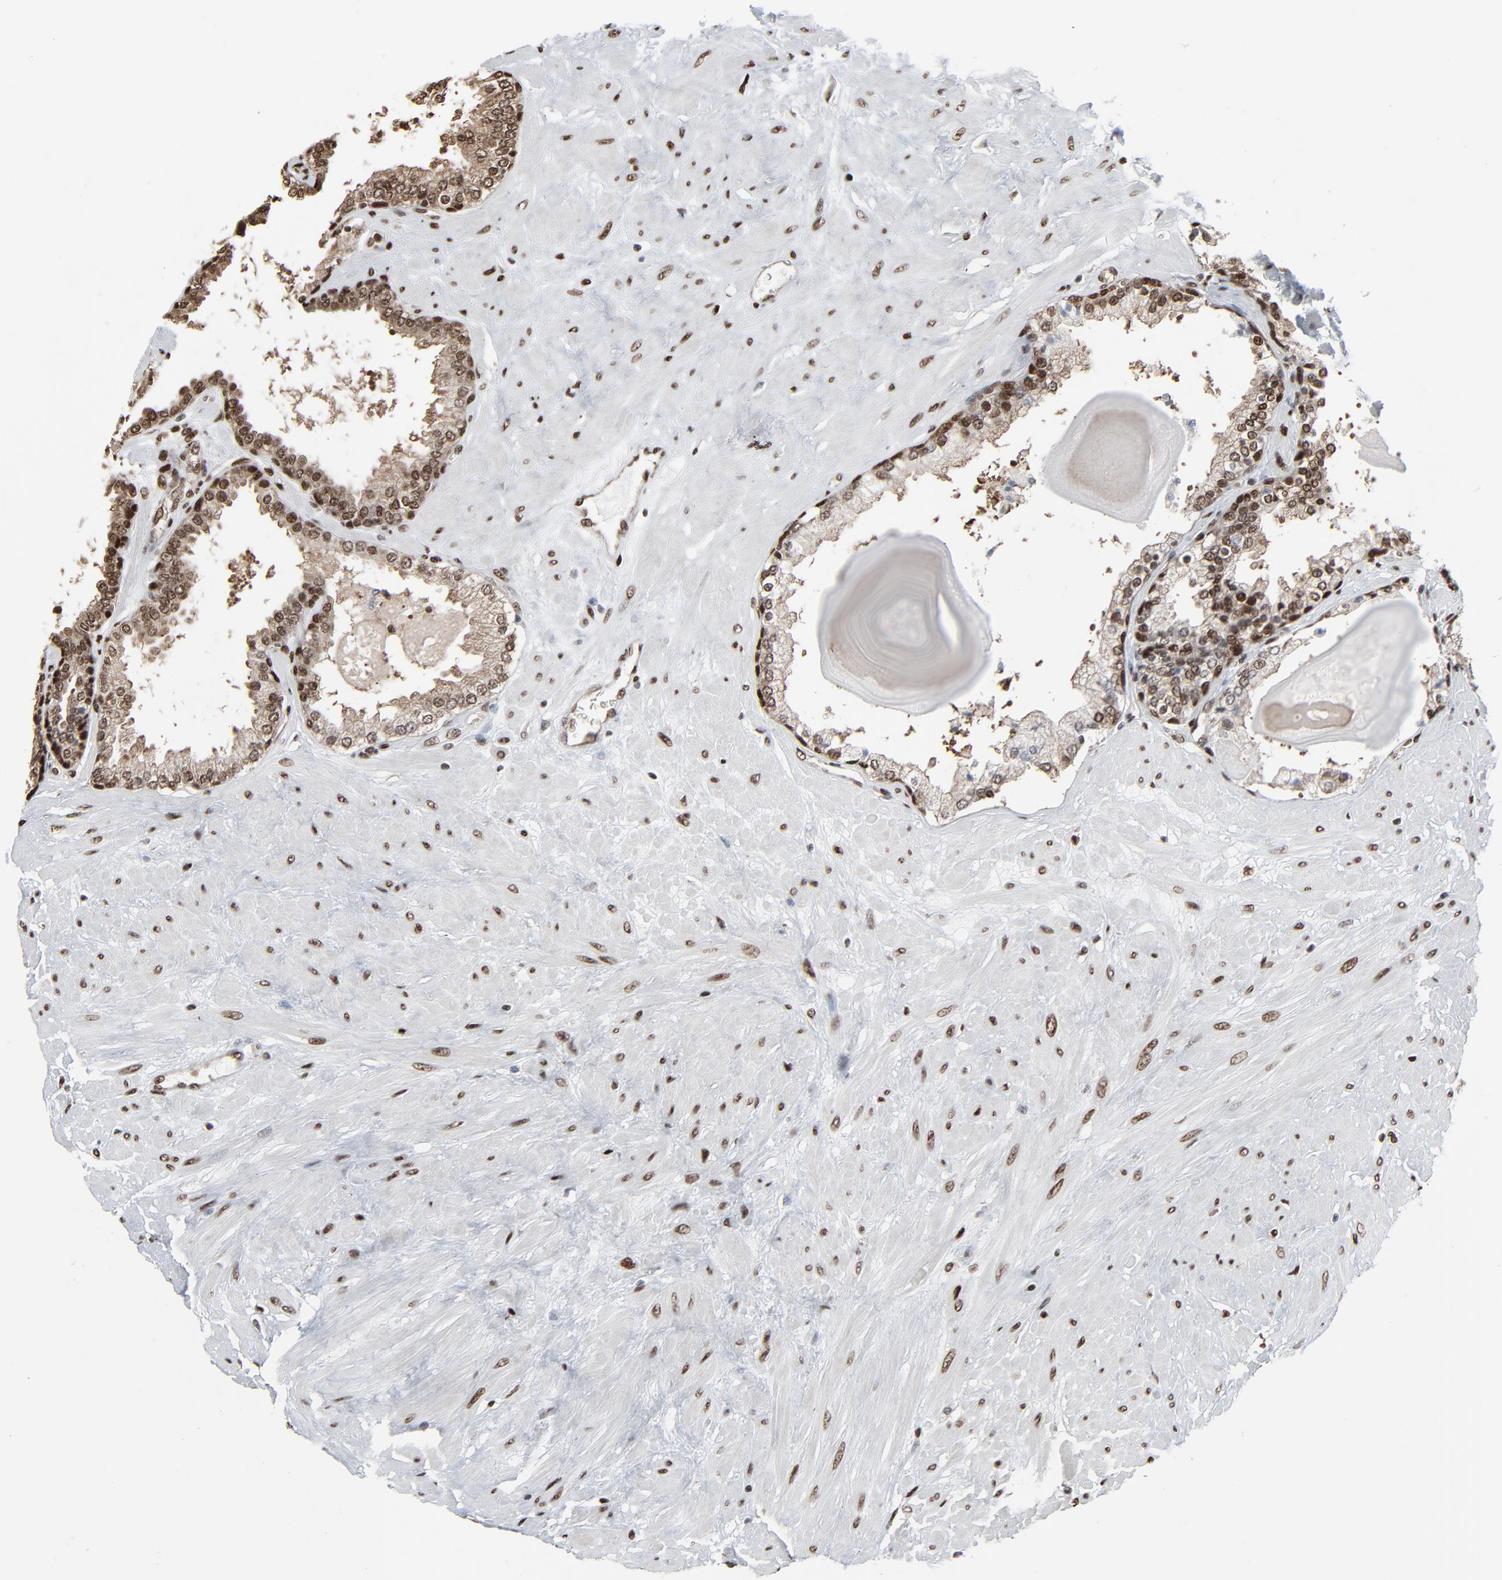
{"staining": {"intensity": "strong", "quantity": ">75%", "location": "cytoplasmic/membranous,nuclear"}, "tissue": "prostate", "cell_type": "Glandular cells", "image_type": "normal", "snomed": [{"axis": "morphology", "description": "Normal tissue, NOS"}, {"axis": "topography", "description": "Prostate"}], "caption": "Glandular cells reveal high levels of strong cytoplasmic/membranous,nuclear expression in about >75% of cells in unremarkable human prostate.", "gene": "MEIS2", "patient": {"sex": "male", "age": 51}}